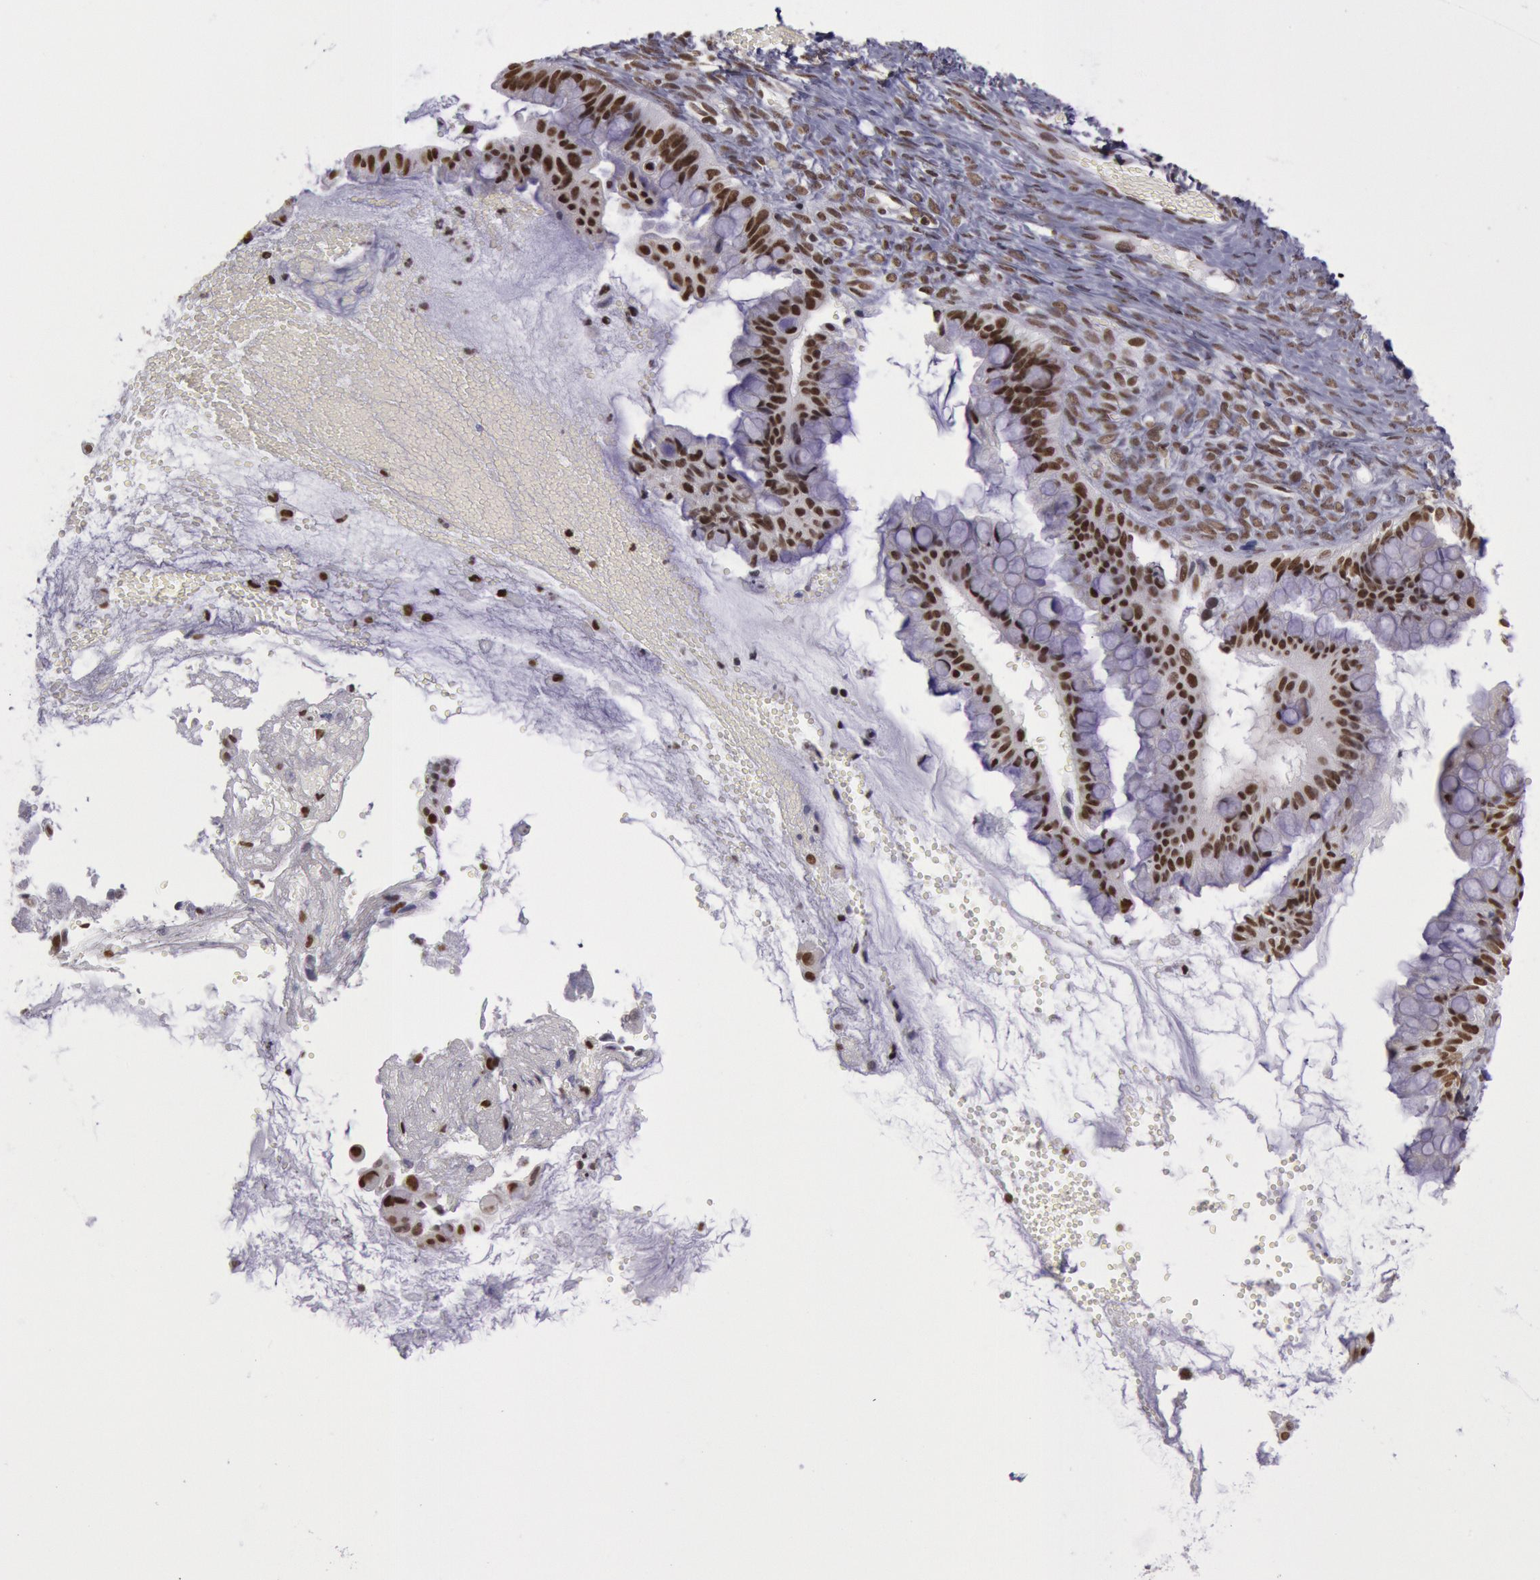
{"staining": {"intensity": "strong", "quantity": ">75%", "location": "nuclear"}, "tissue": "ovarian cancer", "cell_type": "Tumor cells", "image_type": "cancer", "snomed": [{"axis": "morphology", "description": "Cystadenocarcinoma, mucinous, NOS"}, {"axis": "topography", "description": "Ovary"}], "caption": "High-magnification brightfield microscopy of ovarian cancer (mucinous cystadenocarcinoma) stained with DAB (brown) and counterstained with hematoxylin (blue). tumor cells exhibit strong nuclear expression is appreciated in approximately>75% of cells.", "gene": "NKAP", "patient": {"sex": "female", "age": 57}}